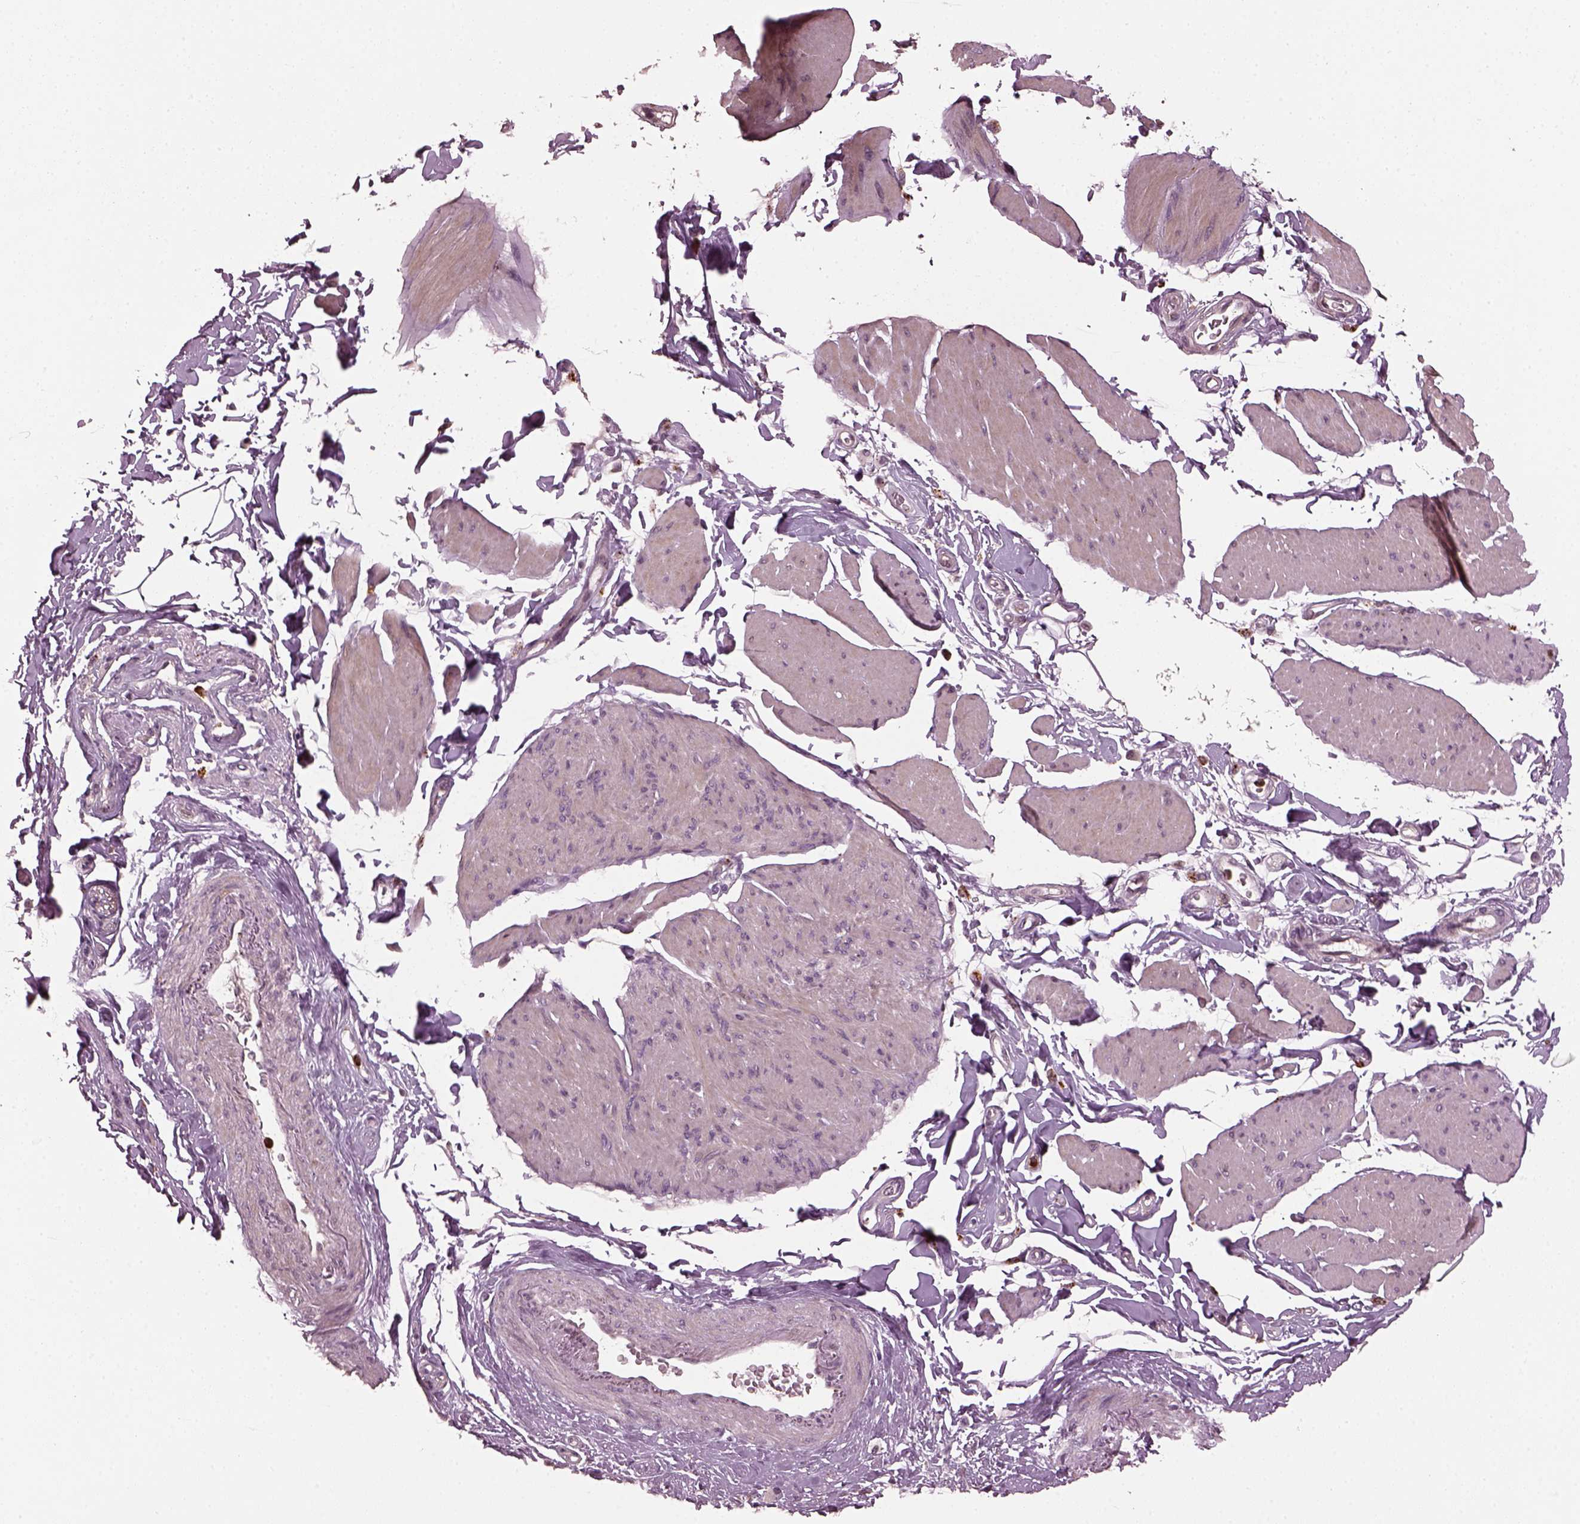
{"staining": {"intensity": "negative", "quantity": "none", "location": "none"}, "tissue": "smooth muscle", "cell_type": "Smooth muscle cells", "image_type": "normal", "snomed": [{"axis": "morphology", "description": "Normal tissue, NOS"}, {"axis": "topography", "description": "Adipose tissue"}, {"axis": "topography", "description": "Smooth muscle"}, {"axis": "topography", "description": "Peripheral nerve tissue"}], "caption": "This is an IHC image of benign smooth muscle. There is no expression in smooth muscle cells.", "gene": "RUFY3", "patient": {"sex": "male", "age": 83}}